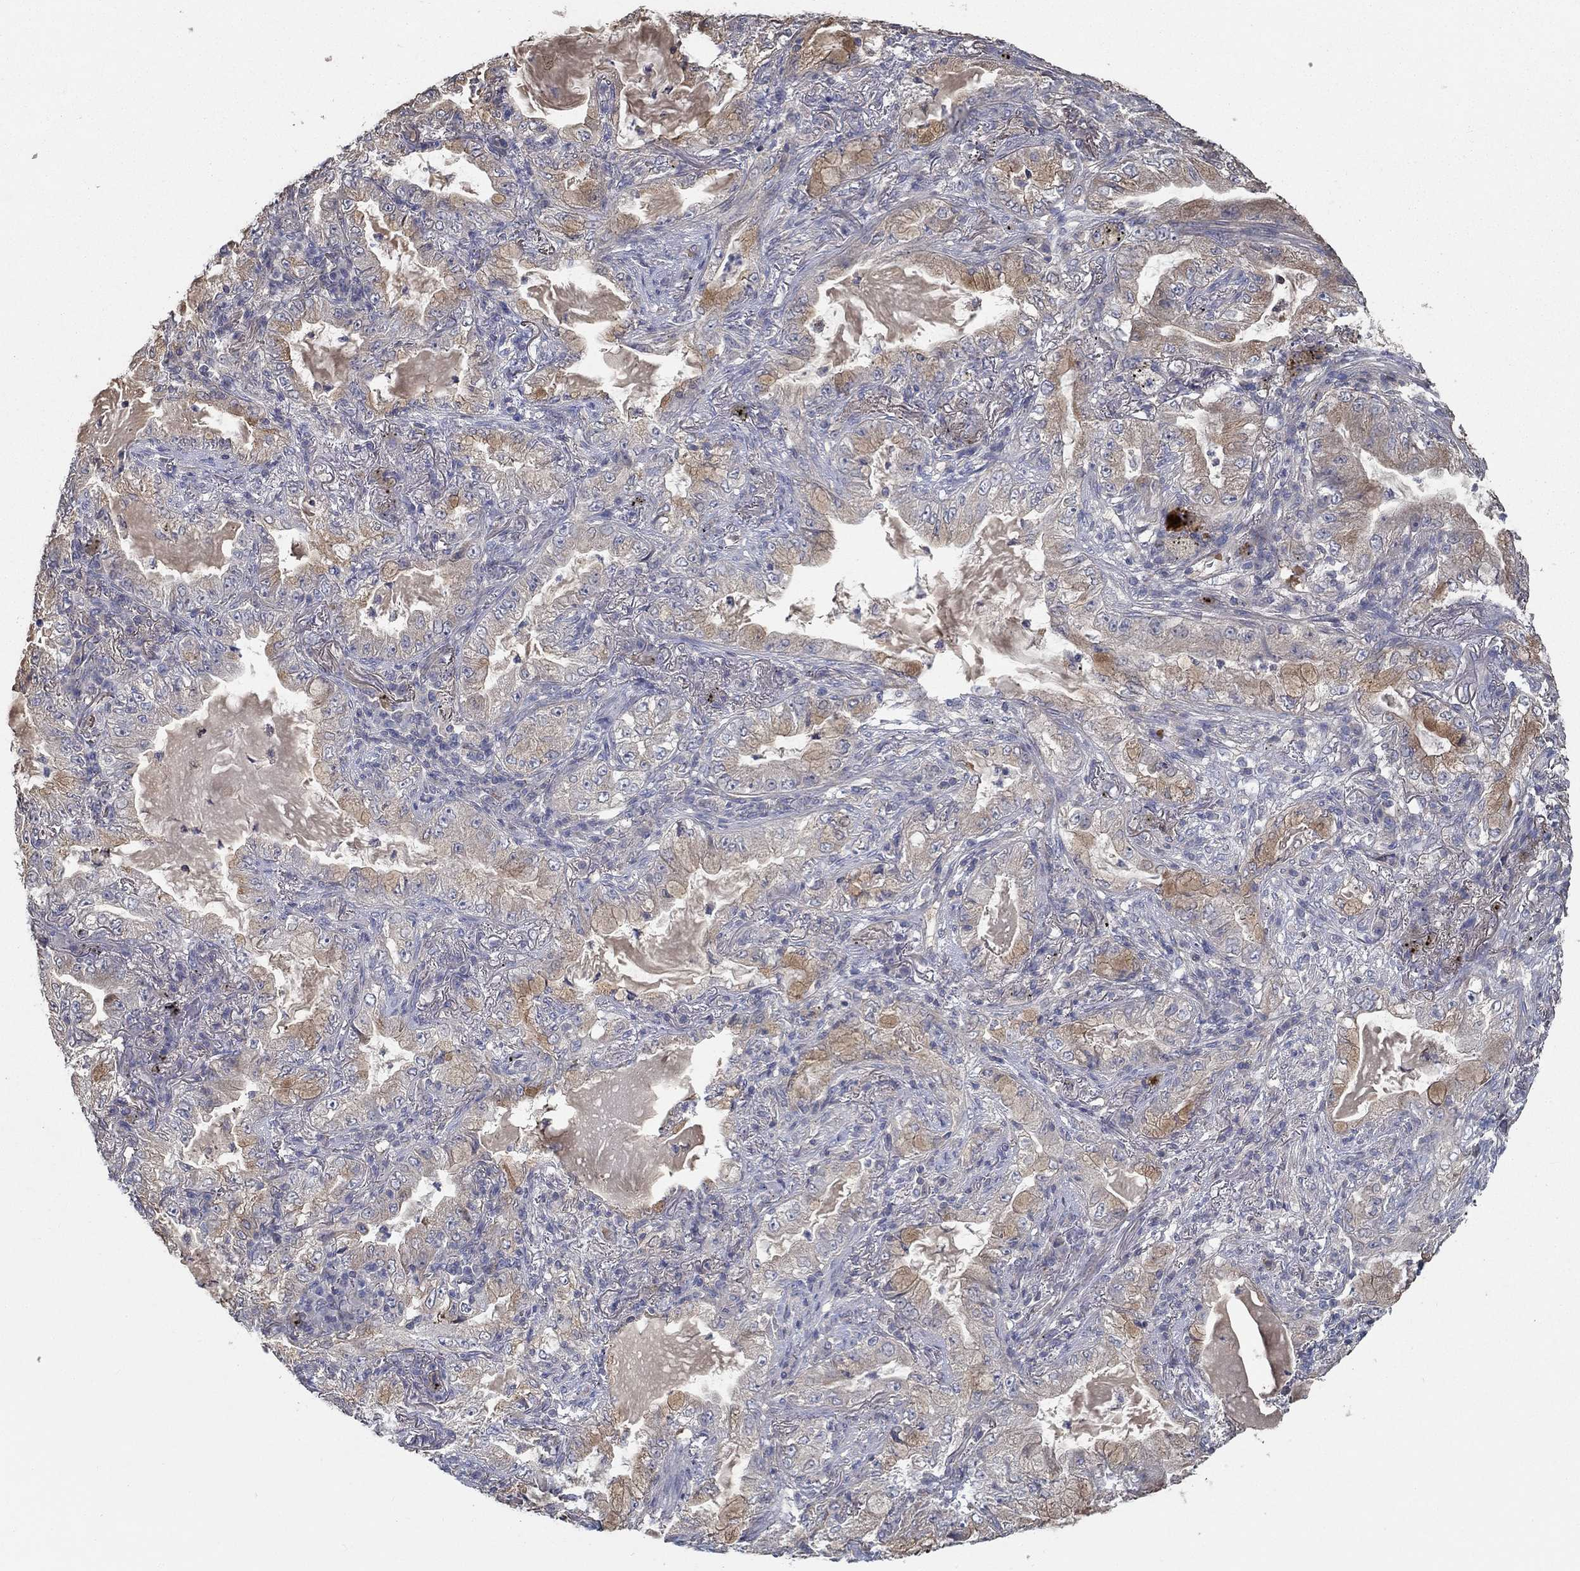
{"staining": {"intensity": "weak", "quantity": ">75%", "location": "cytoplasmic/membranous"}, "tissue": "lung cancer", "cell_type": "Tumor cells", "image_type": "cancer", "snomed": [{"axis": "morphology", "description": "Adenocarcinoma, NOS"}, {"axis": "topography", "description": "Lung"}], "caption": "Tumor cells reveal weak cytoplasmic/membranous positivity in about >75% of cells in lung adenocarcinoma.", "gene": "IL10", "patient": {"sex": "female", "age": 73}}